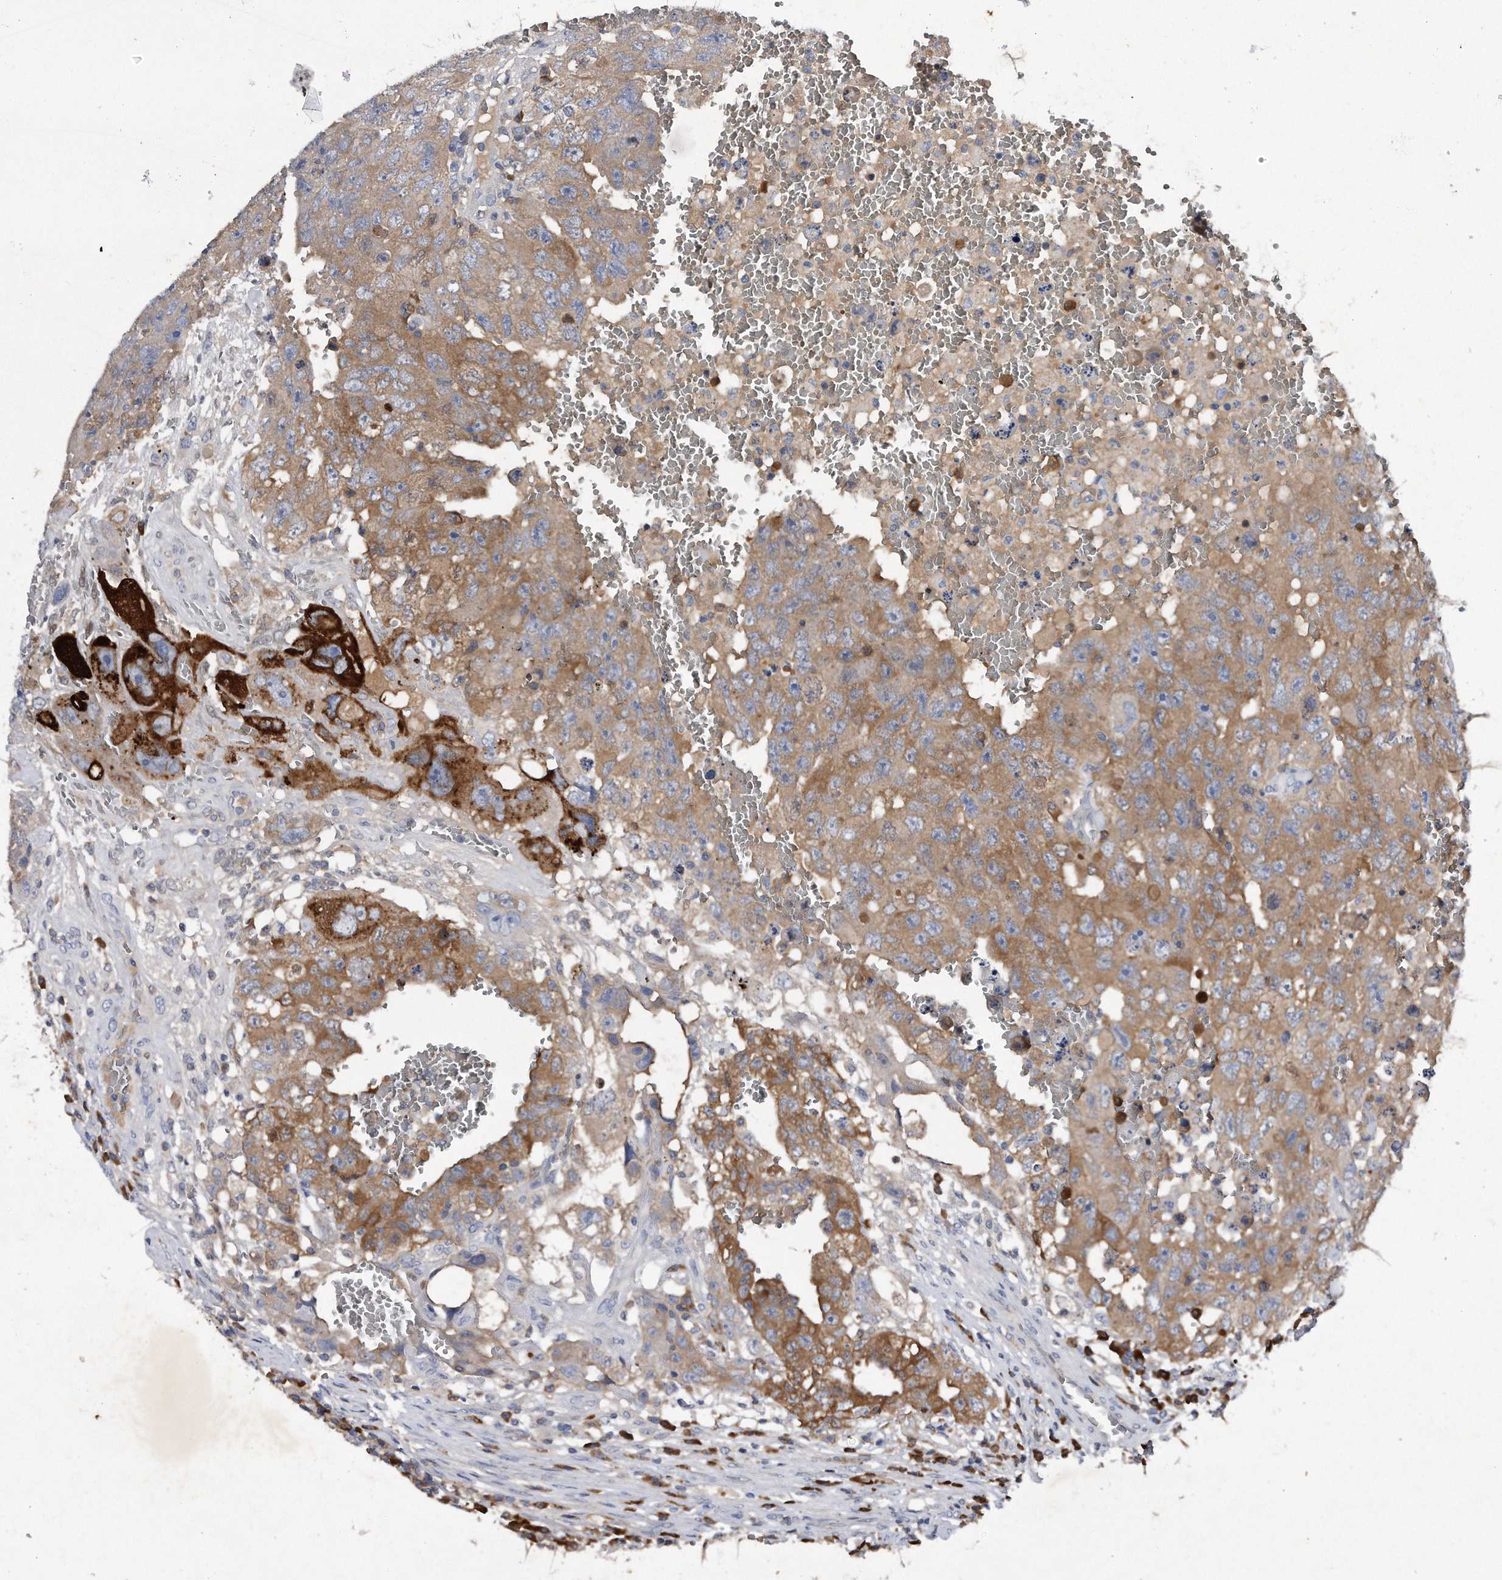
{"staining": {"intensity": "moderate", "quantity": ">75%", "location": "cytoplasmic/membranous"}, "tissue": "testis cancer", "cell_type": "Tumor cells", "image_type": "cancer", "snomed": [{"axis": "morphology", "description": "Carcinoma, Embryonal, NOS"}, {"axis": "topography", "description": "Testis"}], "caption": "An image showing moderate cytoplasmic/membranous expression in about >75% of tumor cells in testis embryonal carcinoma, as visualized by brown immunohistochemical staining.", "gene": "ASNS", "patient": {"sex": "male", "age": 26}}